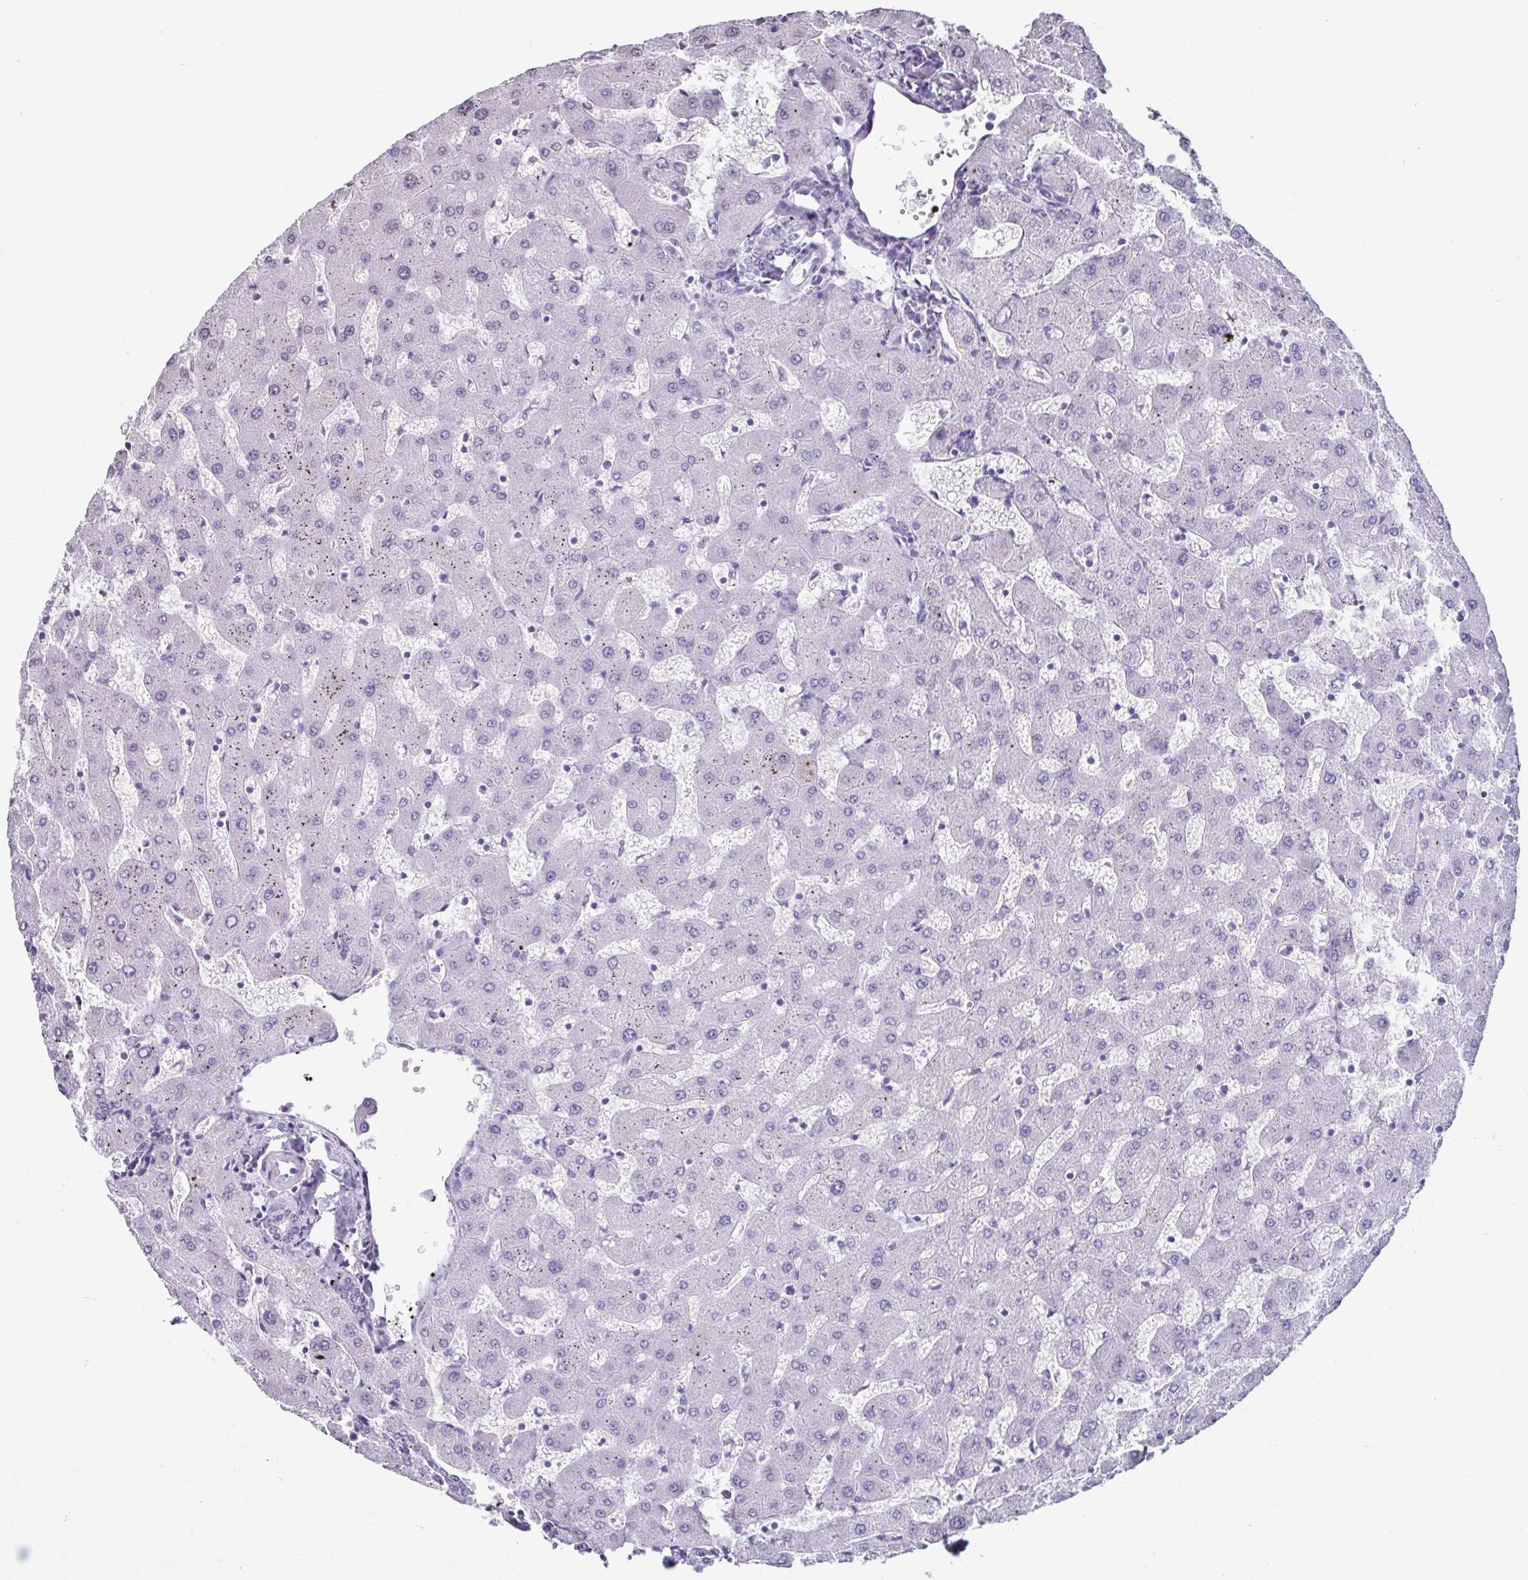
{"staining": {"intensity": "negative", "quantity": "none", "location": "none"}, "tissue": "liver", "cell_type": "Cholangiocytes", "image_type": "normal", "snomed": [{"axis": "morphology", "description": "Normal tissue, NOS"}, {"axis": "topography", "description": "Liver"}], "caption": "Cholangiocytes show no significant protein positivity in benign liver. (DAB (3,3'-diaminobenzidine) IHC visualized using brightfield microscopy, high magnification).", "gene": "VCX2", "patient": {"sex": "female", "age": 63}}